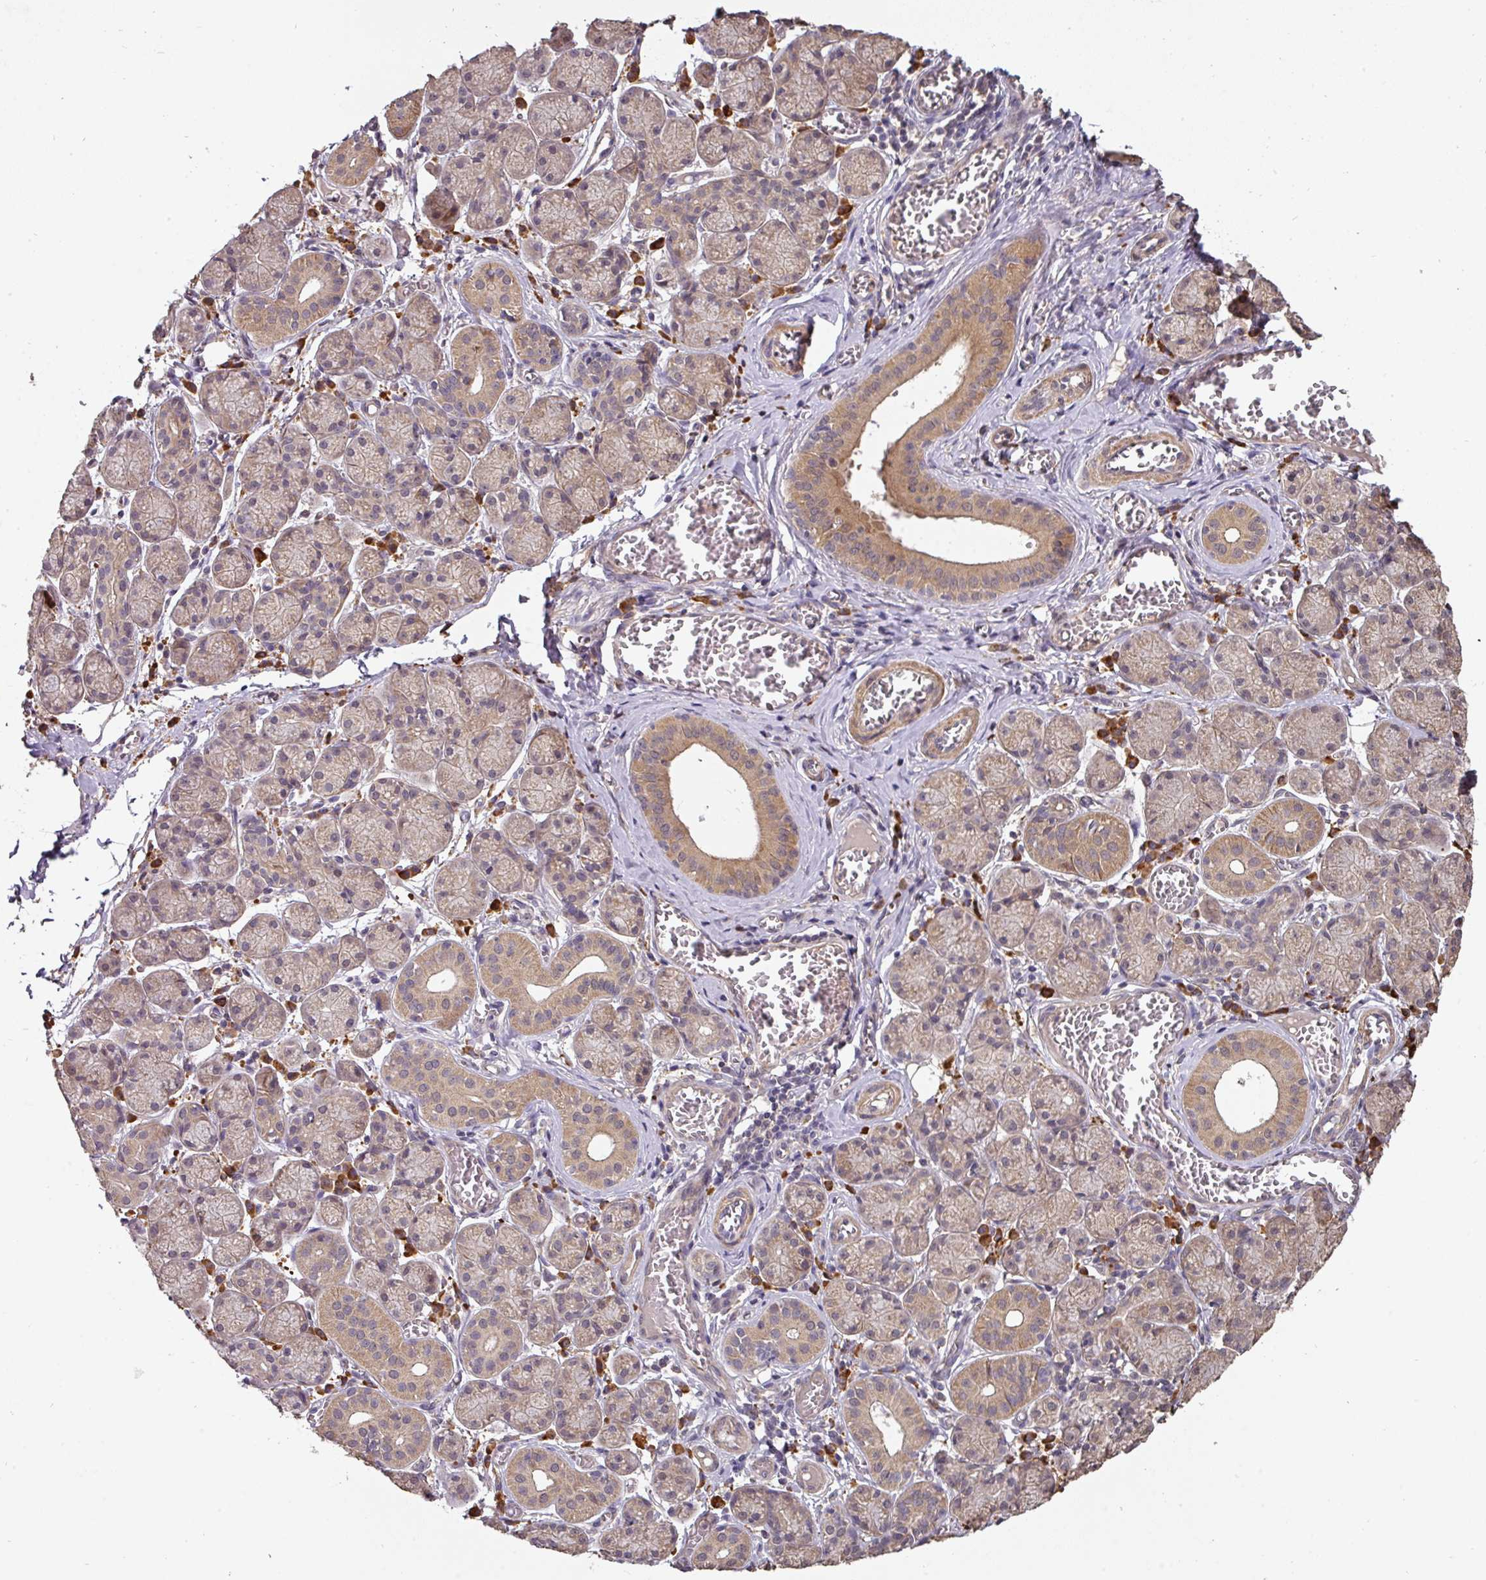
{"staining": {"intensity": "moderate", "quantity": "<25%", "location": "cytoplasmic/membranous"}, "tissue": "salivary gland", "cell_type": "Glandular cells", "image_type": "normal", "snomed": [{"axis": "morphology", "description": "Normal tissue, NOS"}, {"axis": "topography", "description": "Salivary gland"}], "caption": "Brown immunohistochemical staining in normal human salivary gland exhibits moderate cytoplasmic/membranous expression in approximately <25% of glandular cells. (DAB IHC, brown staining for protein, blue staining for nuclei).", "gene": "ACVR2B", "patient": {"sex": "female", "age": 24}}